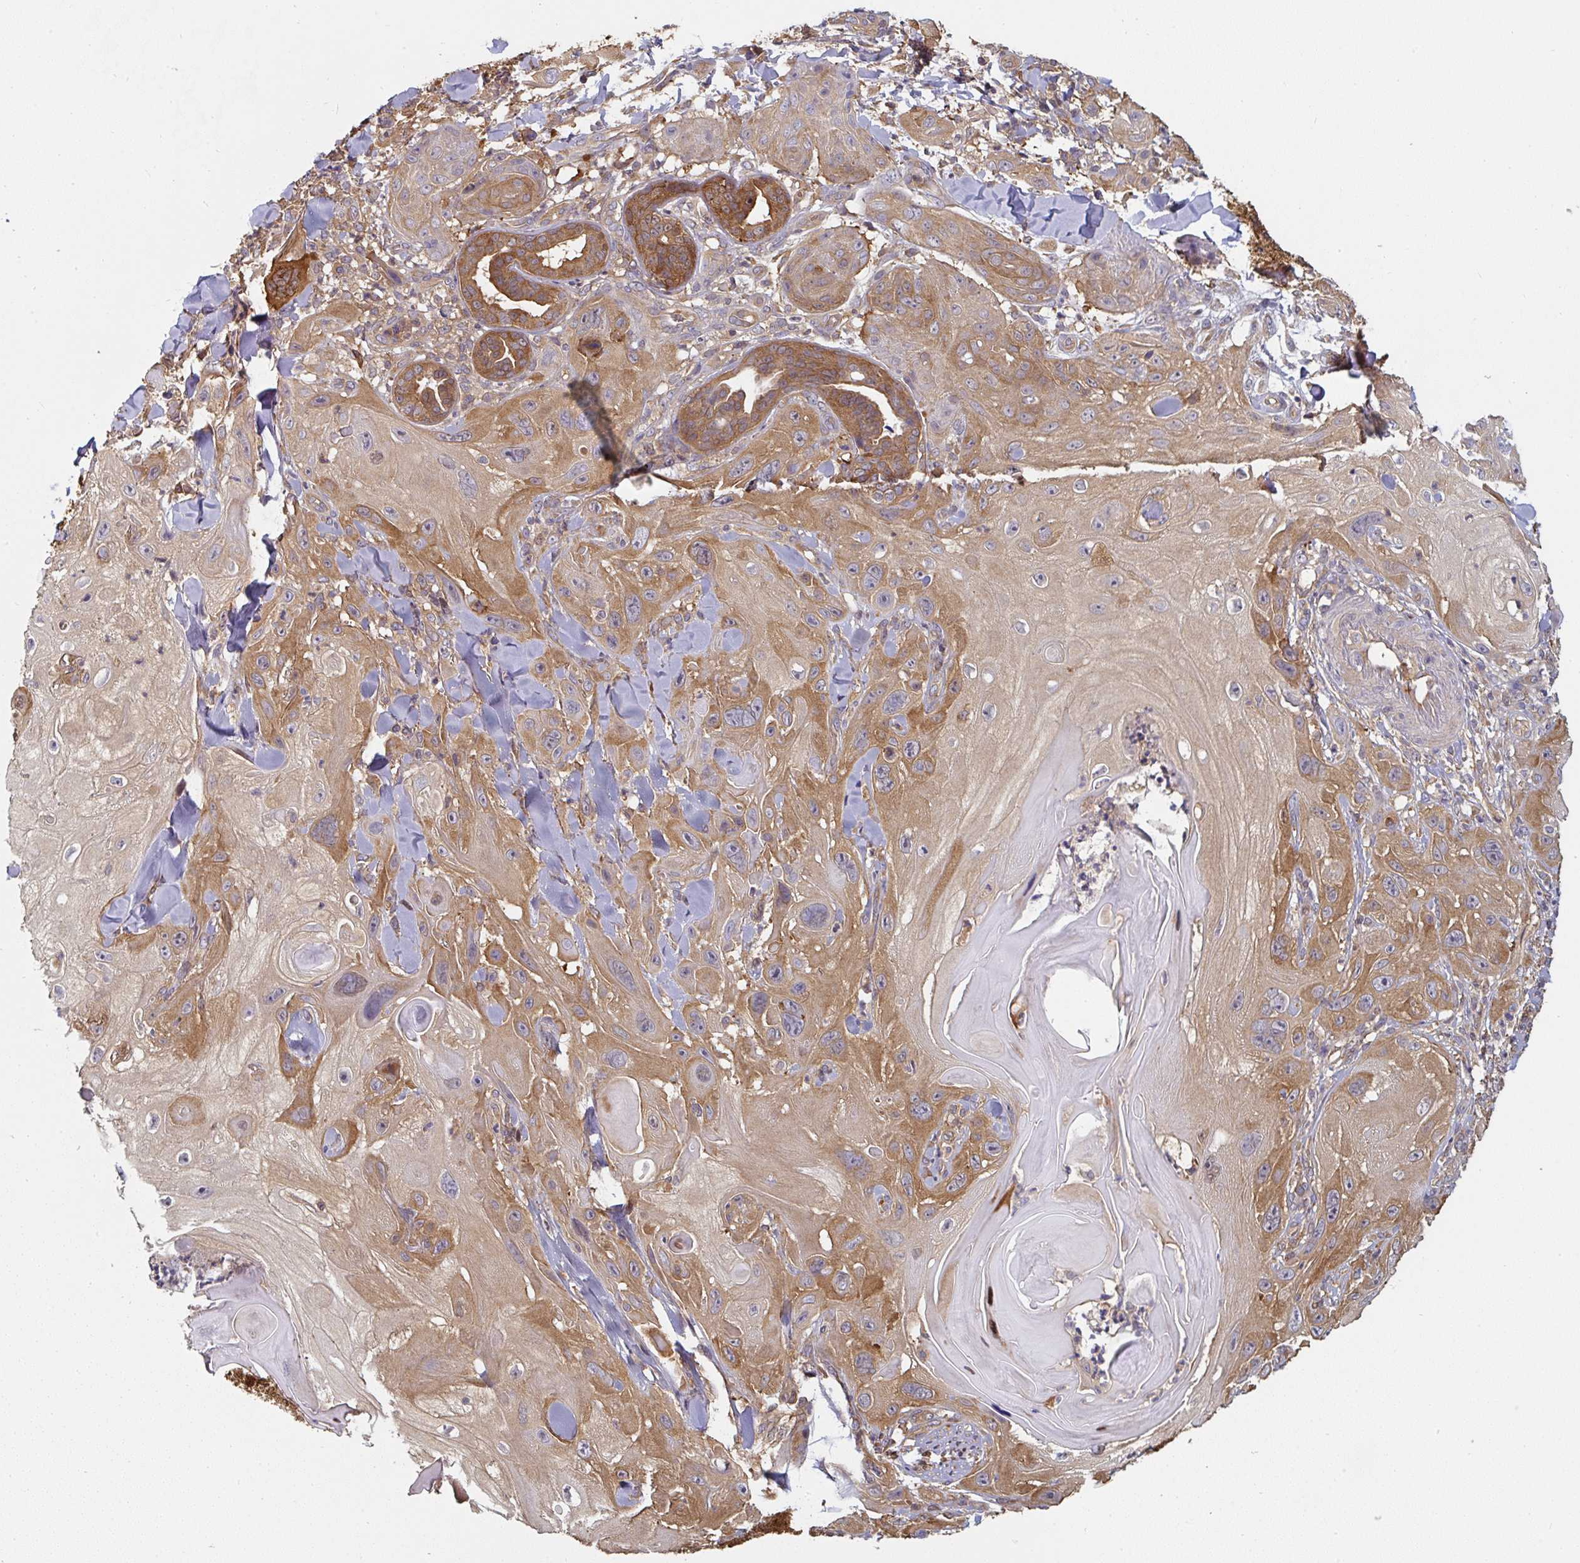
{"staining": {"intensity": "moderate", "quantity": "25%-75%", "location": "cytoplasmic/membranous"}, "tissue": "skin cancer", "cell_type": "Tumor cells", "image_type": "cancer", "snomed": [{"axis": "morphology", "description": "Normal tissue, NOS"}, {"axis": "morphology", "description": "Squamous cell carcinoma, NOS"}, {"axis": "topography", "description": "Skin"}], "caption": "Immunohistochemical staining of human squamous cell carcinoma (skin) shows medium levels of moderate cytoplasmic/membranous staining in about 25%-75% of tumor cells. The staining was performed using DAB to visualize the protein expression in brown, while the nuclei were stained in blue with hematoxylin (Magnification: 20x).", "gene": "ST13", "patient": {"sex": "male", "age": 72}}